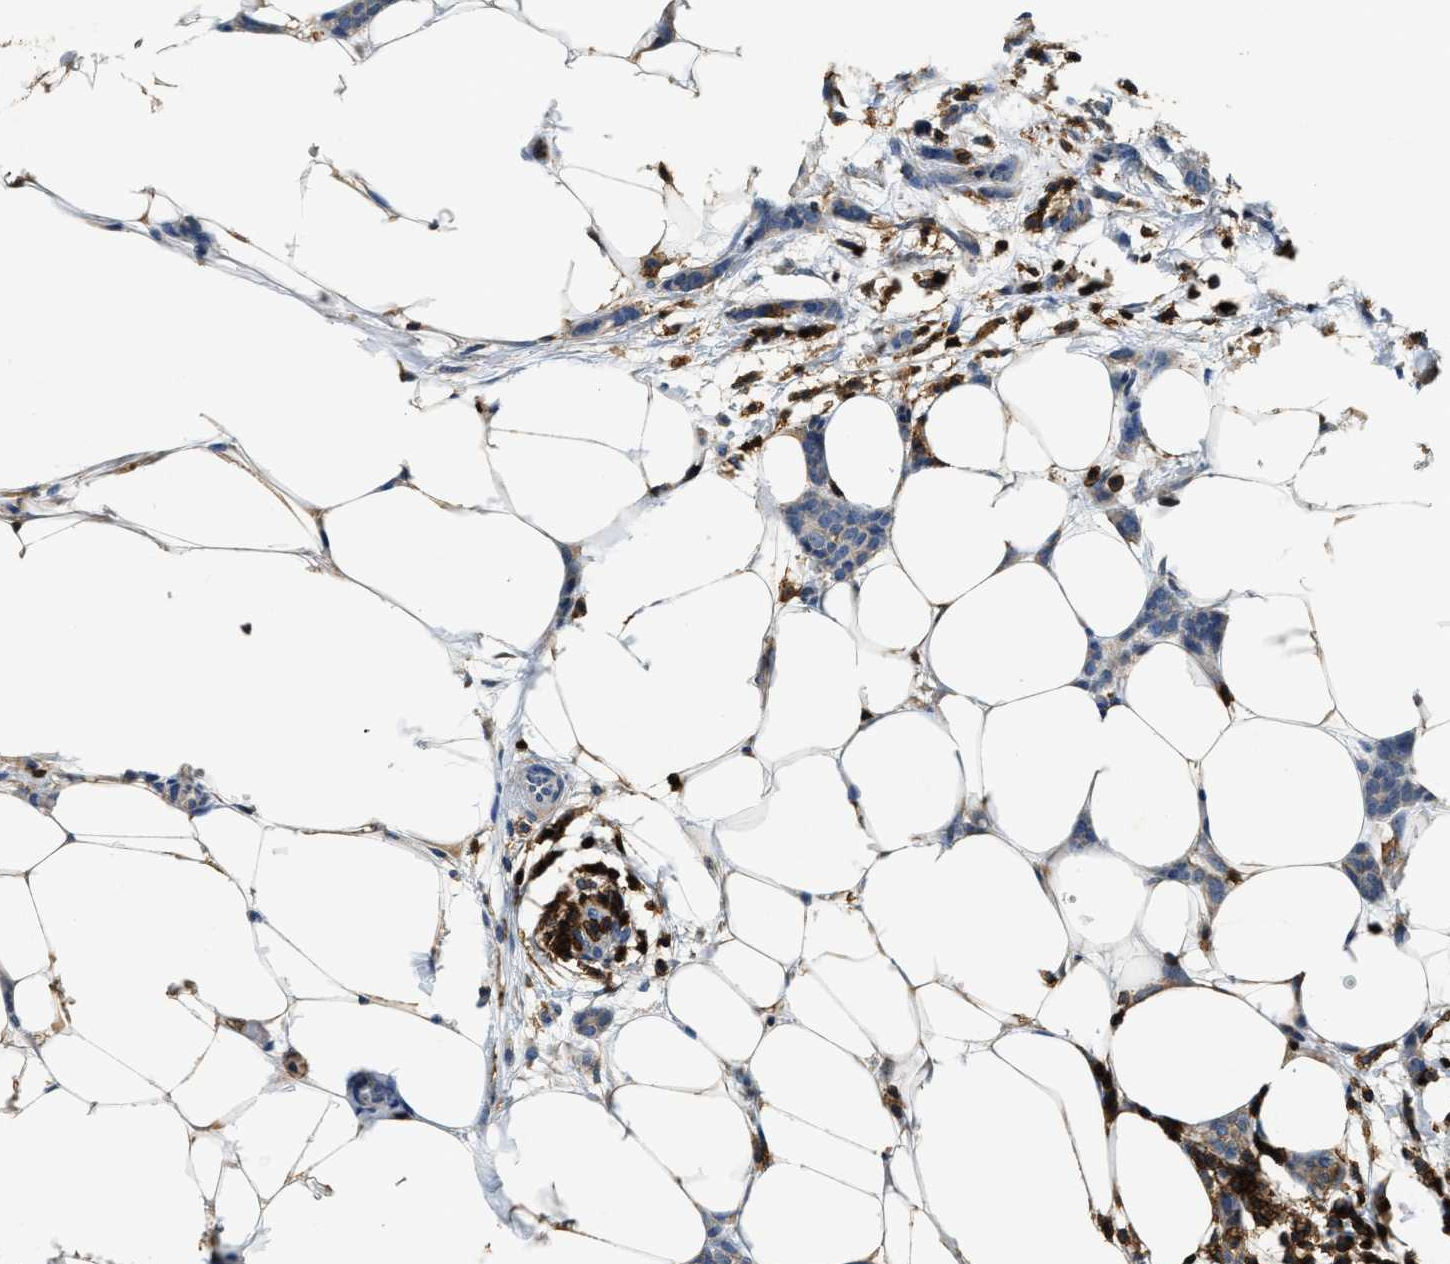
{"staining": {"intensity": "negative", "quantity": "none", "location": "none"}, "tissue": "breast cancer", "cell_type": "Tumor cells", "image_type": "cancer", "snomed": [{"axis": "morphology", "description": "Lobular carcinoma"}, {"axis": "topography", "description": "Skin"}, {"axis": "topography", "description": "Breast"}], "caption": "DAB (3,3'-diaminobenzidine) immunohistochemical staining of human breast cancer (lobular carcinoma) displays no significant positivity in tumor cells. (DAB immunohistochemistry (IHC), high magnification).", "gene": "MYO1G", "patient": {"sex": "female", "age": 46}}